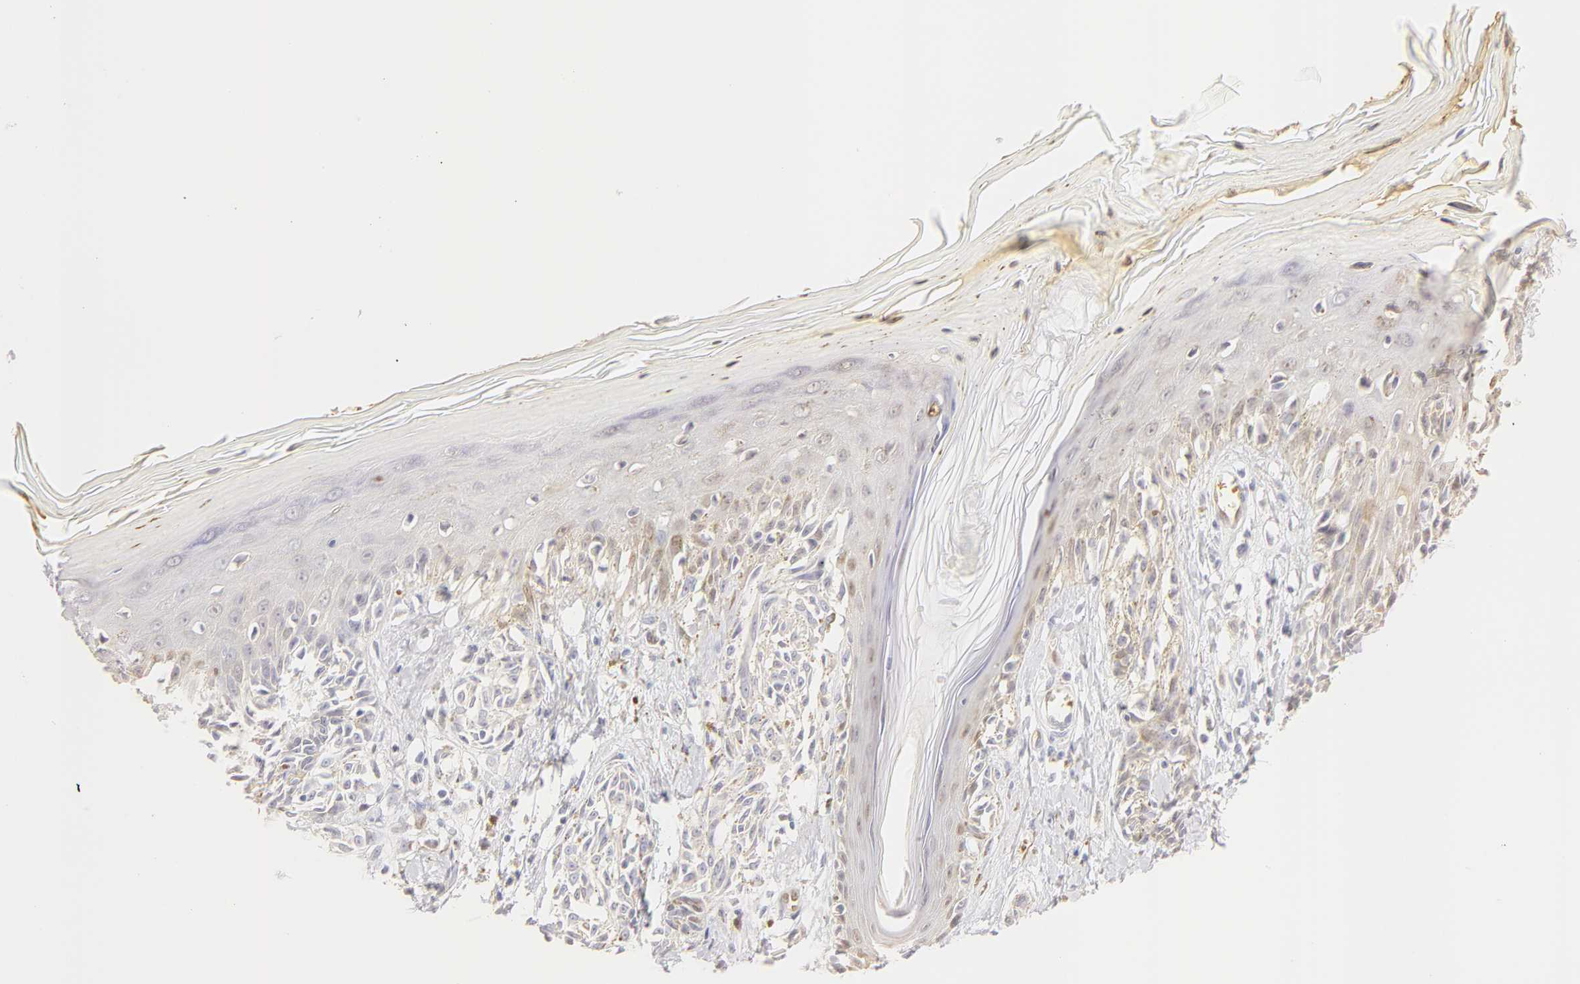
{"staining": {"intensity": "negative", "quantity": "none", "location": "none"}, "tissue": "melanoma", "cell_type": "Tumor cells", "image_type": "cancer", "snomed": [{"axis": "morphology", "description": "Malignant melanoma, NOS"}, {"axis": "topography", "description": "Skin"}], "caption": "A histopathology image of melanoma stained for a protein displays no brown staining in tumor cells.", "gene": "CA2", "patient": {"sex": "female", "age": 77}}